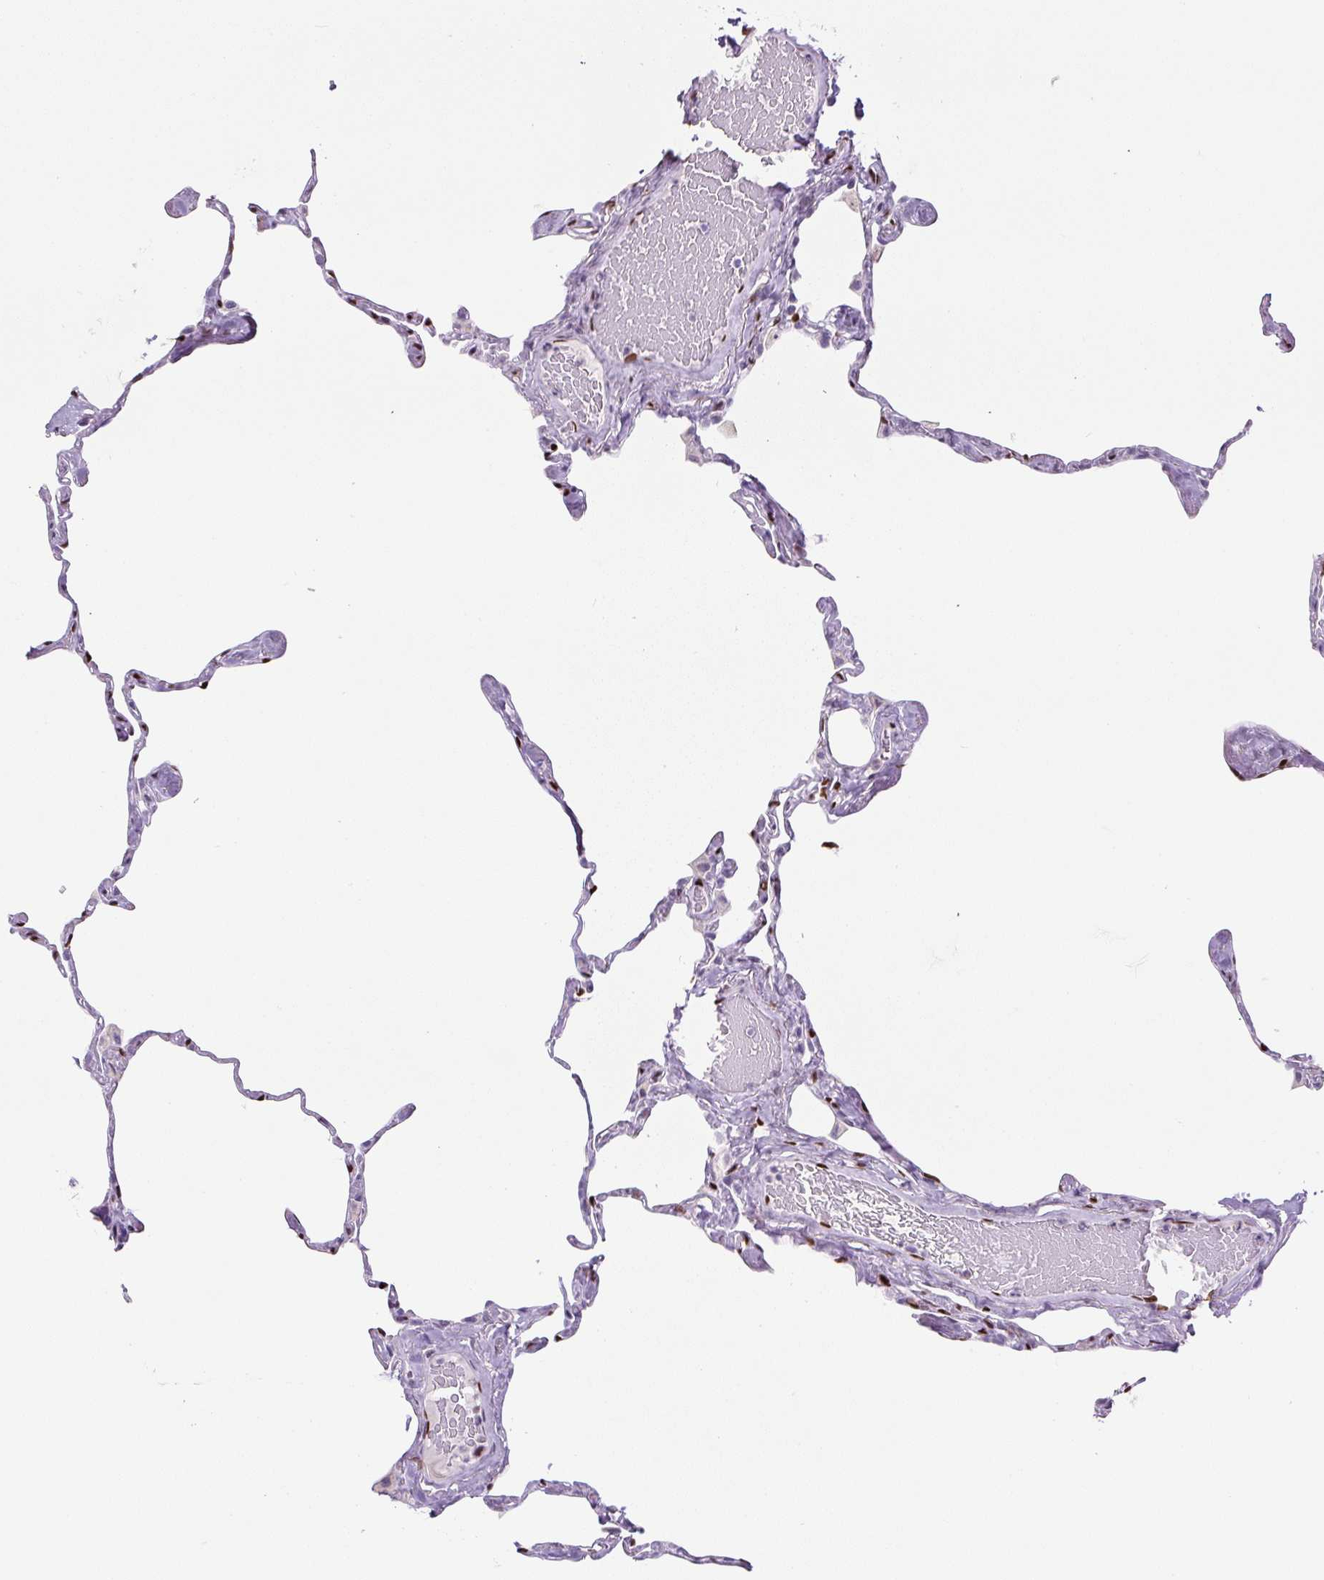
{"staining": {"intensity": "negative", "quantity": "none", "location": "none"}, "tissue": "lung", "cell_type": "Alveolar cells", "image_type": "normal", "snomed": [{"axis": "morphology", "description": "Normal tissue, NOS"}, {"axis": "topography", "description": "Lung"}], "caption": "Immunohistochemical staining of unremarkable human lung displays no significant expression in alveolar cells.", "gene": "ZEB1", "patient": {"sex": "male", "age": 65}}